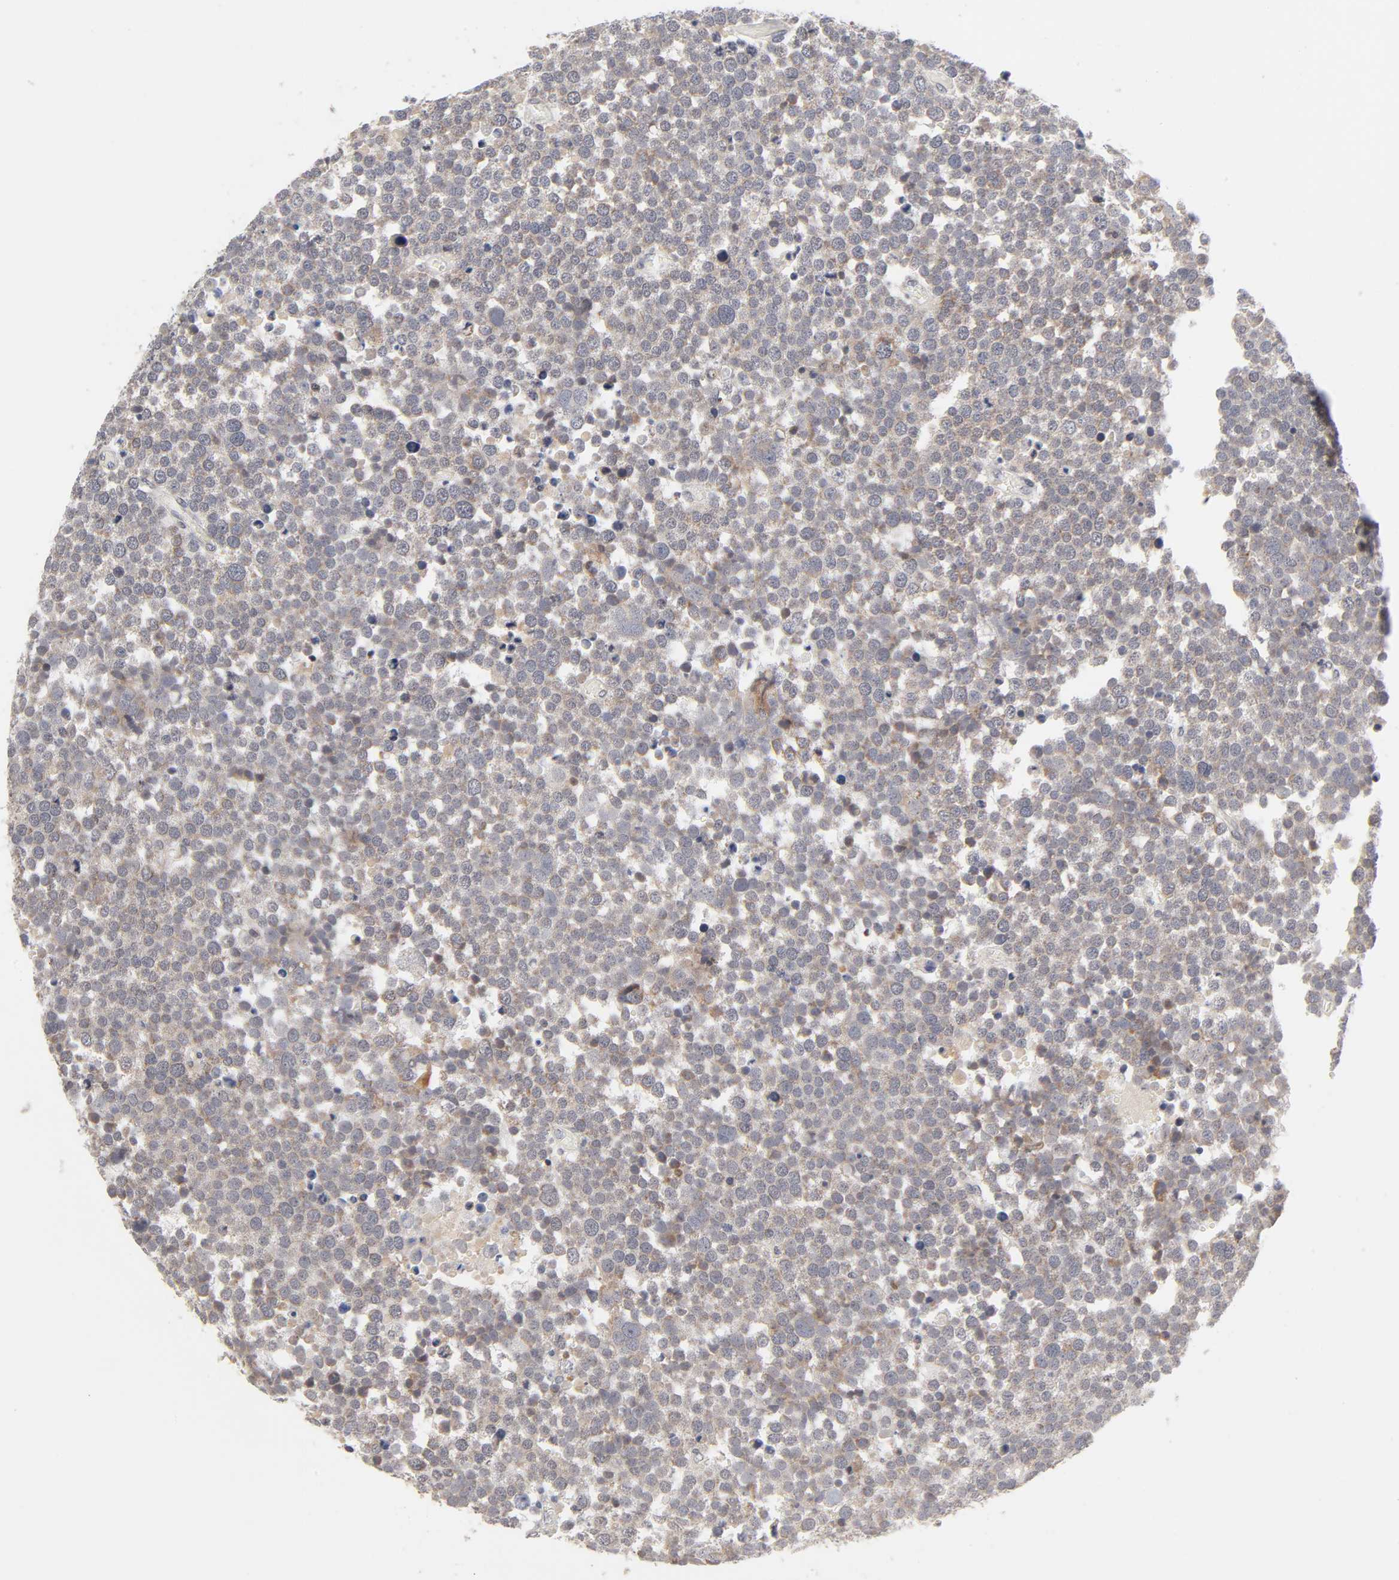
{"staining": {"intensity": "moderate", "quantity": ">75%", "location": "cytoplasmic/membranous"}, "tissue": "testis cancer", "cell_type": "Tumor cells", "image_type": "cancer", "snomed": [{"axis": "morphology", "description": "Seminoma, NOS"}, {"axis": "topography", "description": "Testis"}], "caption": "This is a photomicrograph of immunohistochemistry staining of testis cancer (seminoma), which shows moderate expression in the cytoplasmic/membranous of tumor cells.", "gene": "AUH", "patient": {"sex": "male", "age": 71}}